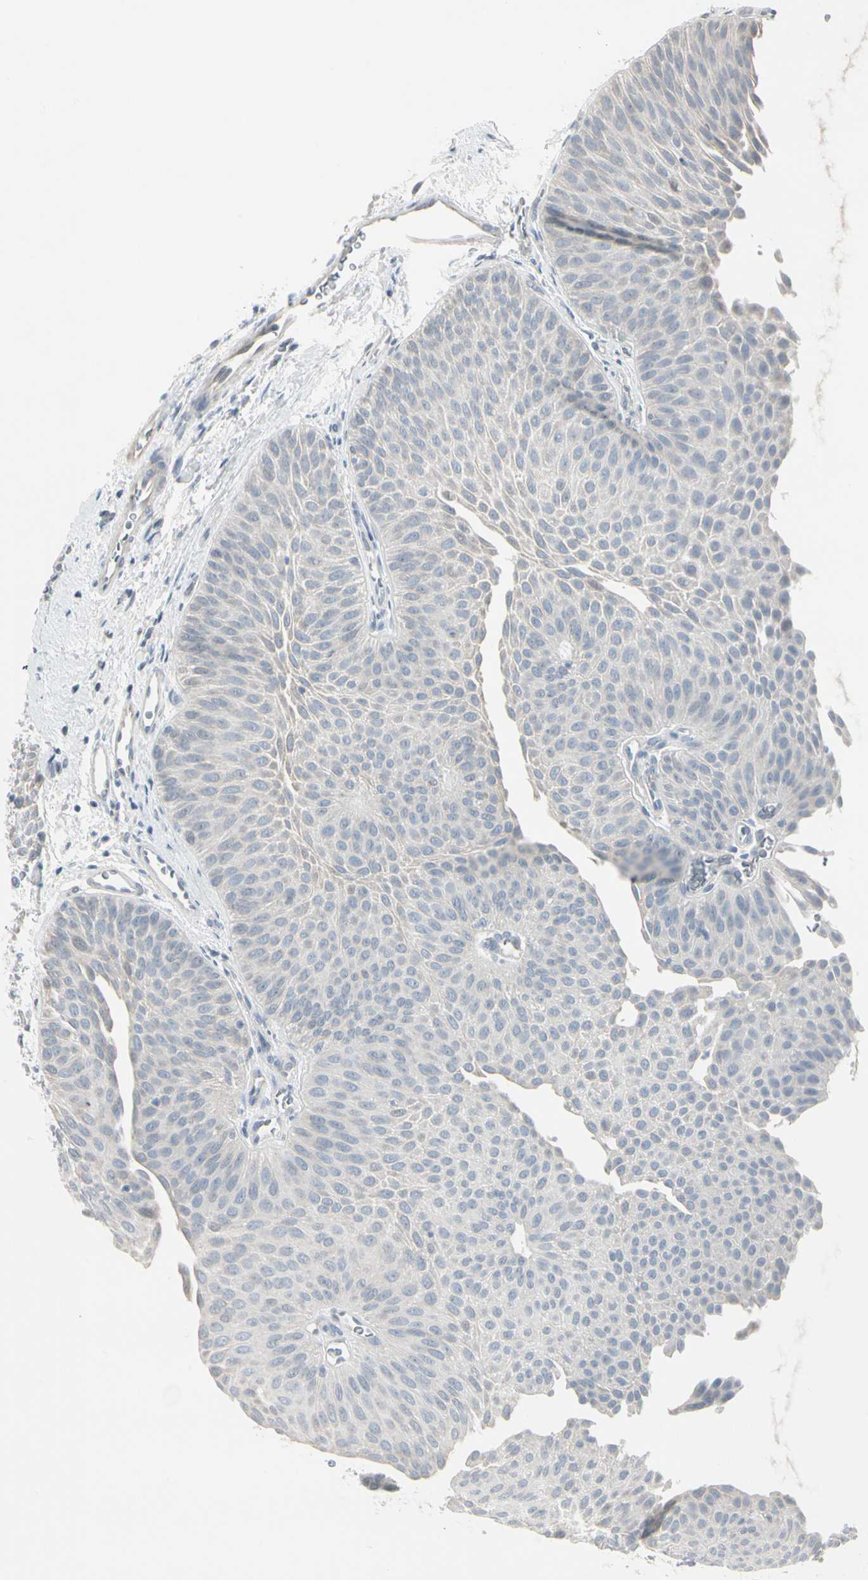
{"staining": {"intensity": "negative", "quantity": "none", "location": "none"}, "tissue": "urothelial cancer", "cell_type": "Tumor cells", "image_type": "cancer", "snomed": [{"axis": "morphology", "description": "Urothelial carcinoma, Low grade"}, {"axis": "topography", "description": "Urinary bladder"}], "caption": "Tumor cells are negative for protein expression in human urothelial cancer.", "gene": "DMPK", "patient": {"sex": "female", "age": 60}}